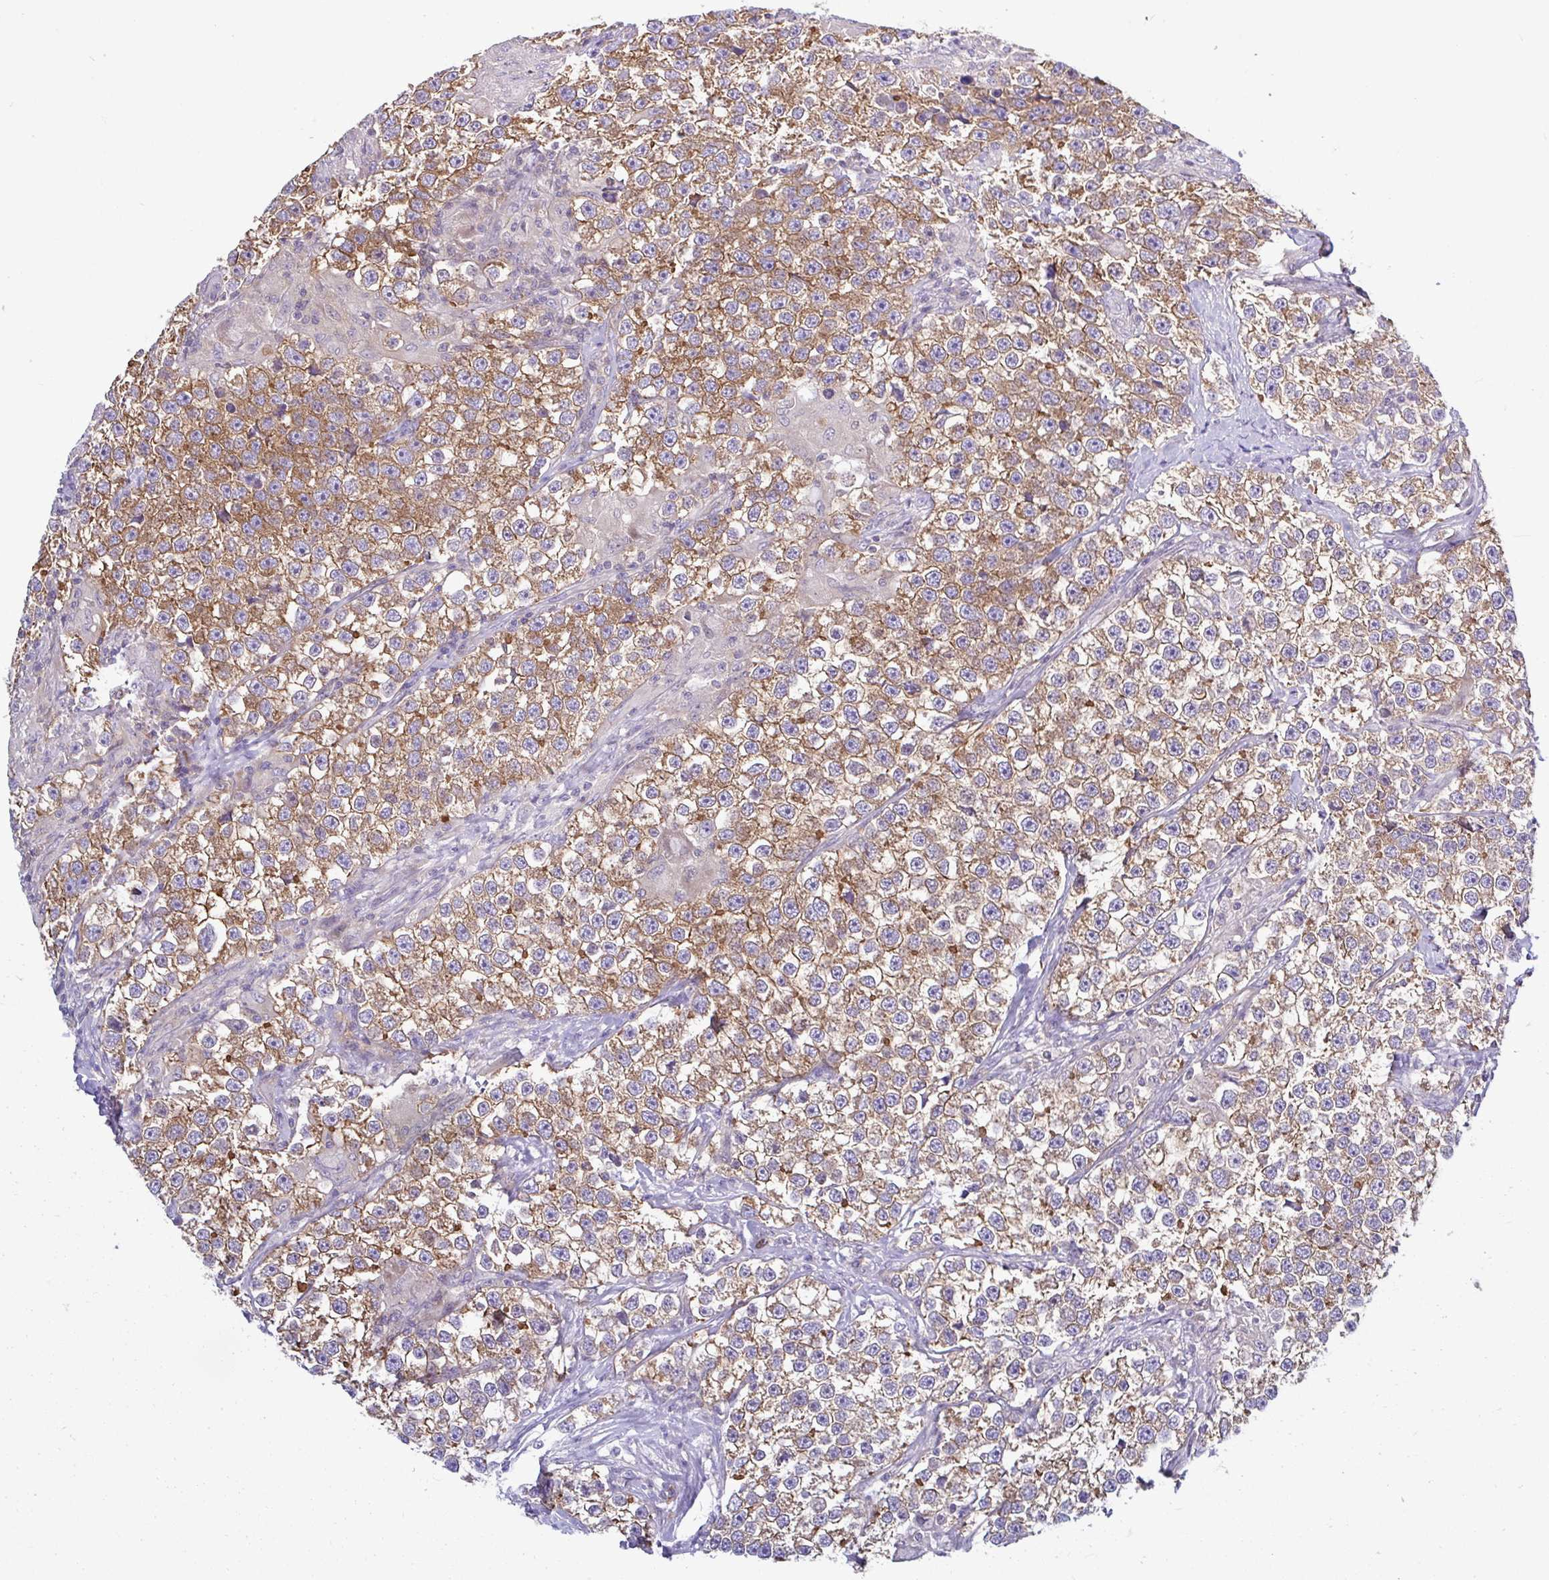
{"staining": {"intensity": "moderate", "quantity": ">75%", "location": "cytoplasmic/membranous"}, "tissue": "testis cancer", "cell_type": "Tumor cells", "image_type": "cancer", "snomed": [{"axis": "morphology", "description": "Seminoma, NOS"}, {"axis": "topography", "description": "Testis"}], "caption": "Testis cancer (seminoma) tissue shows moderate cytoplasmic/membranous staining in approximately >75% of tumor cells, visualized by immunohistochemistry.", "gene": "LARS1", "patient": {"sex": "male", "age": 46}}